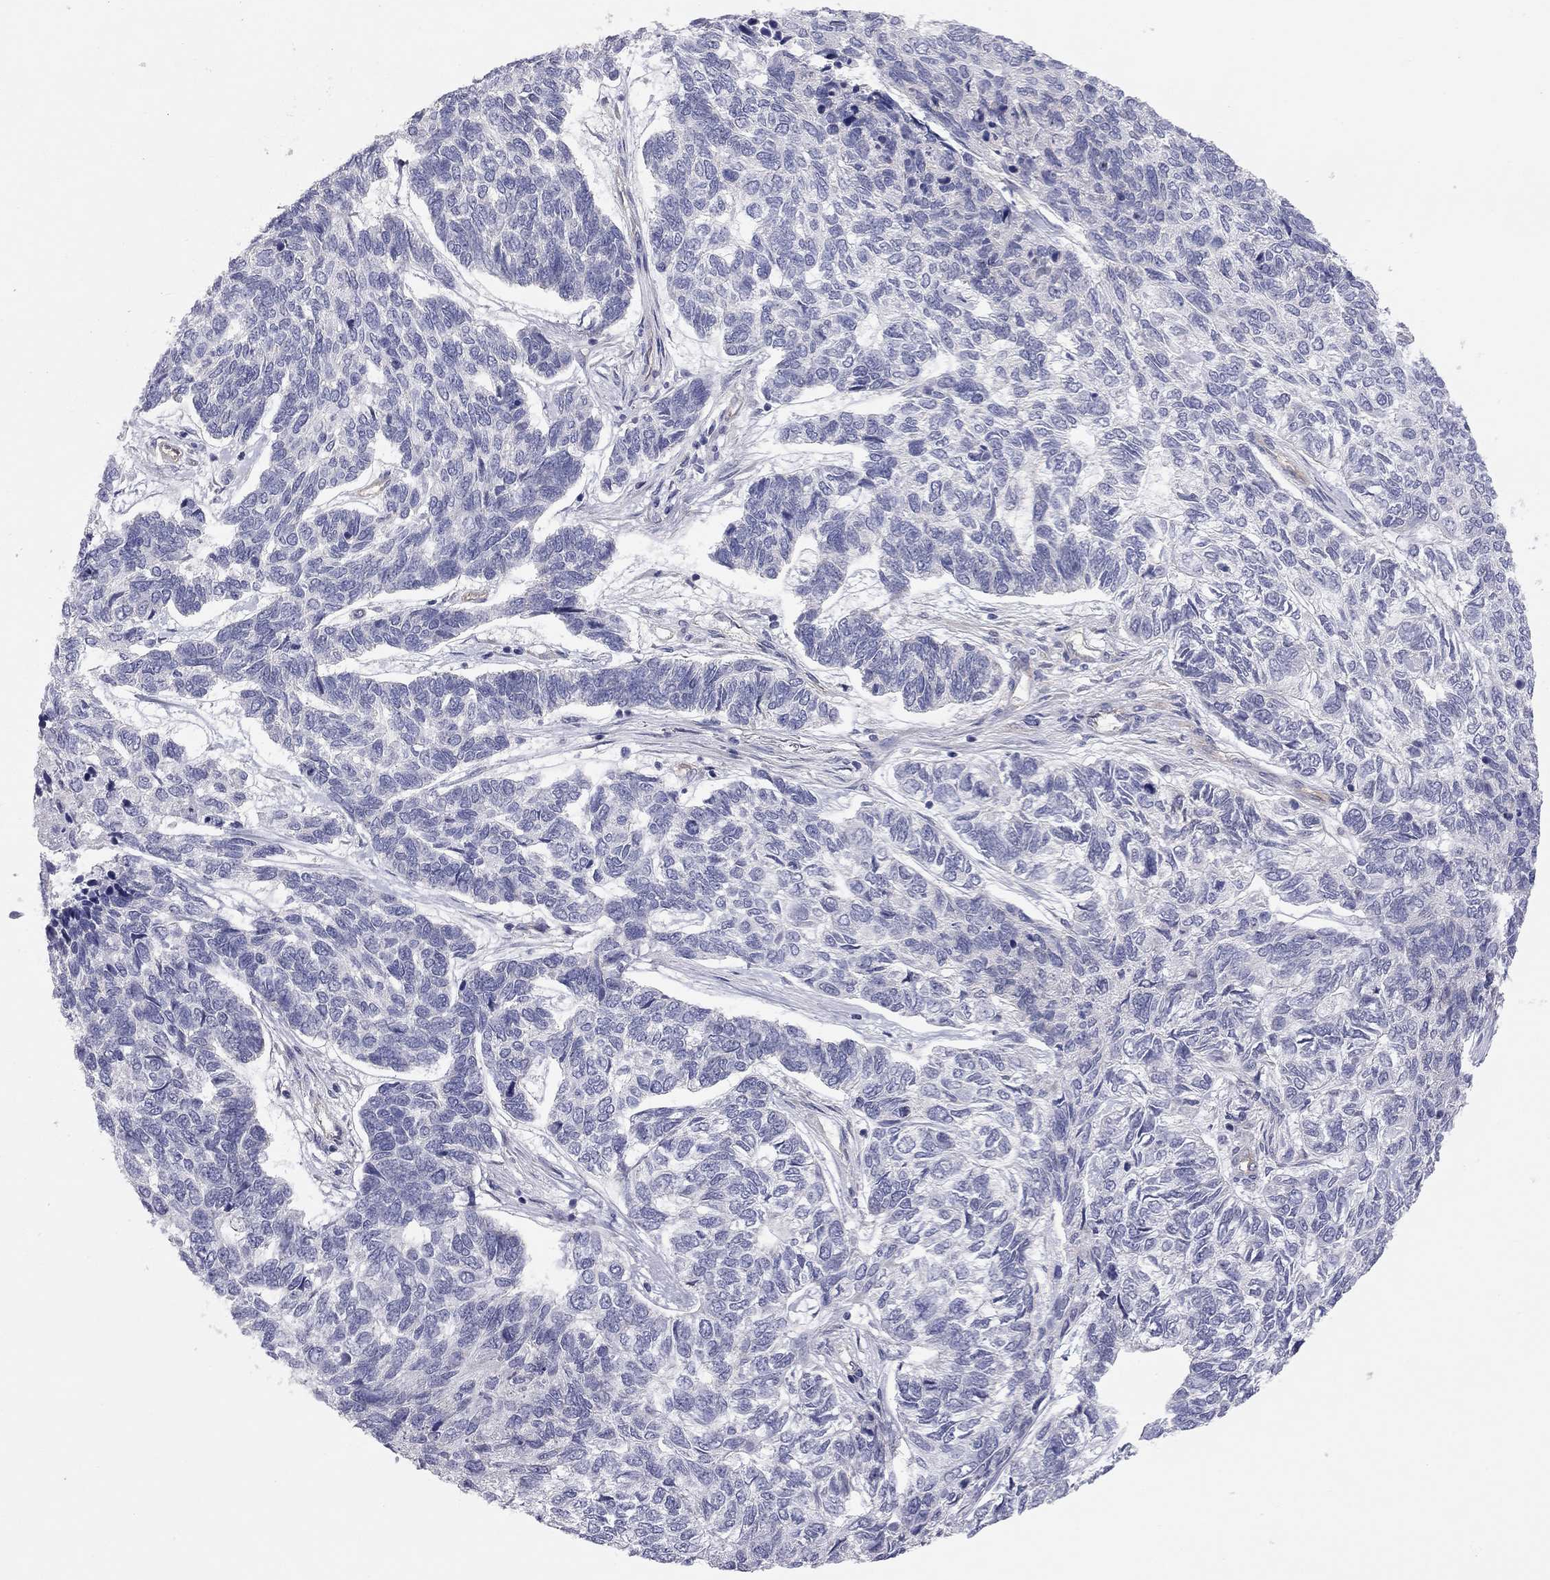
{"staining": {"intensity": "negative", "quantity": "none", "location": "none"}, "tissue": "skin cancer", "cell_type": "Tumor cells", "image_type": "cancer", "snomed": [{"axis": "morphology", "description": "Basal cell carcinoma"}, {"axis": "topography", "description": "Skin"}], "caption": "This photomicrograph is of skin cancer stained with immunohistochemistry to label a protein in brown with the nuclei are counter-stained blue. There is no positivity in tumor cells.", "gene": "GPRC5B", "patient": {"sex": "female", "age": 65}}